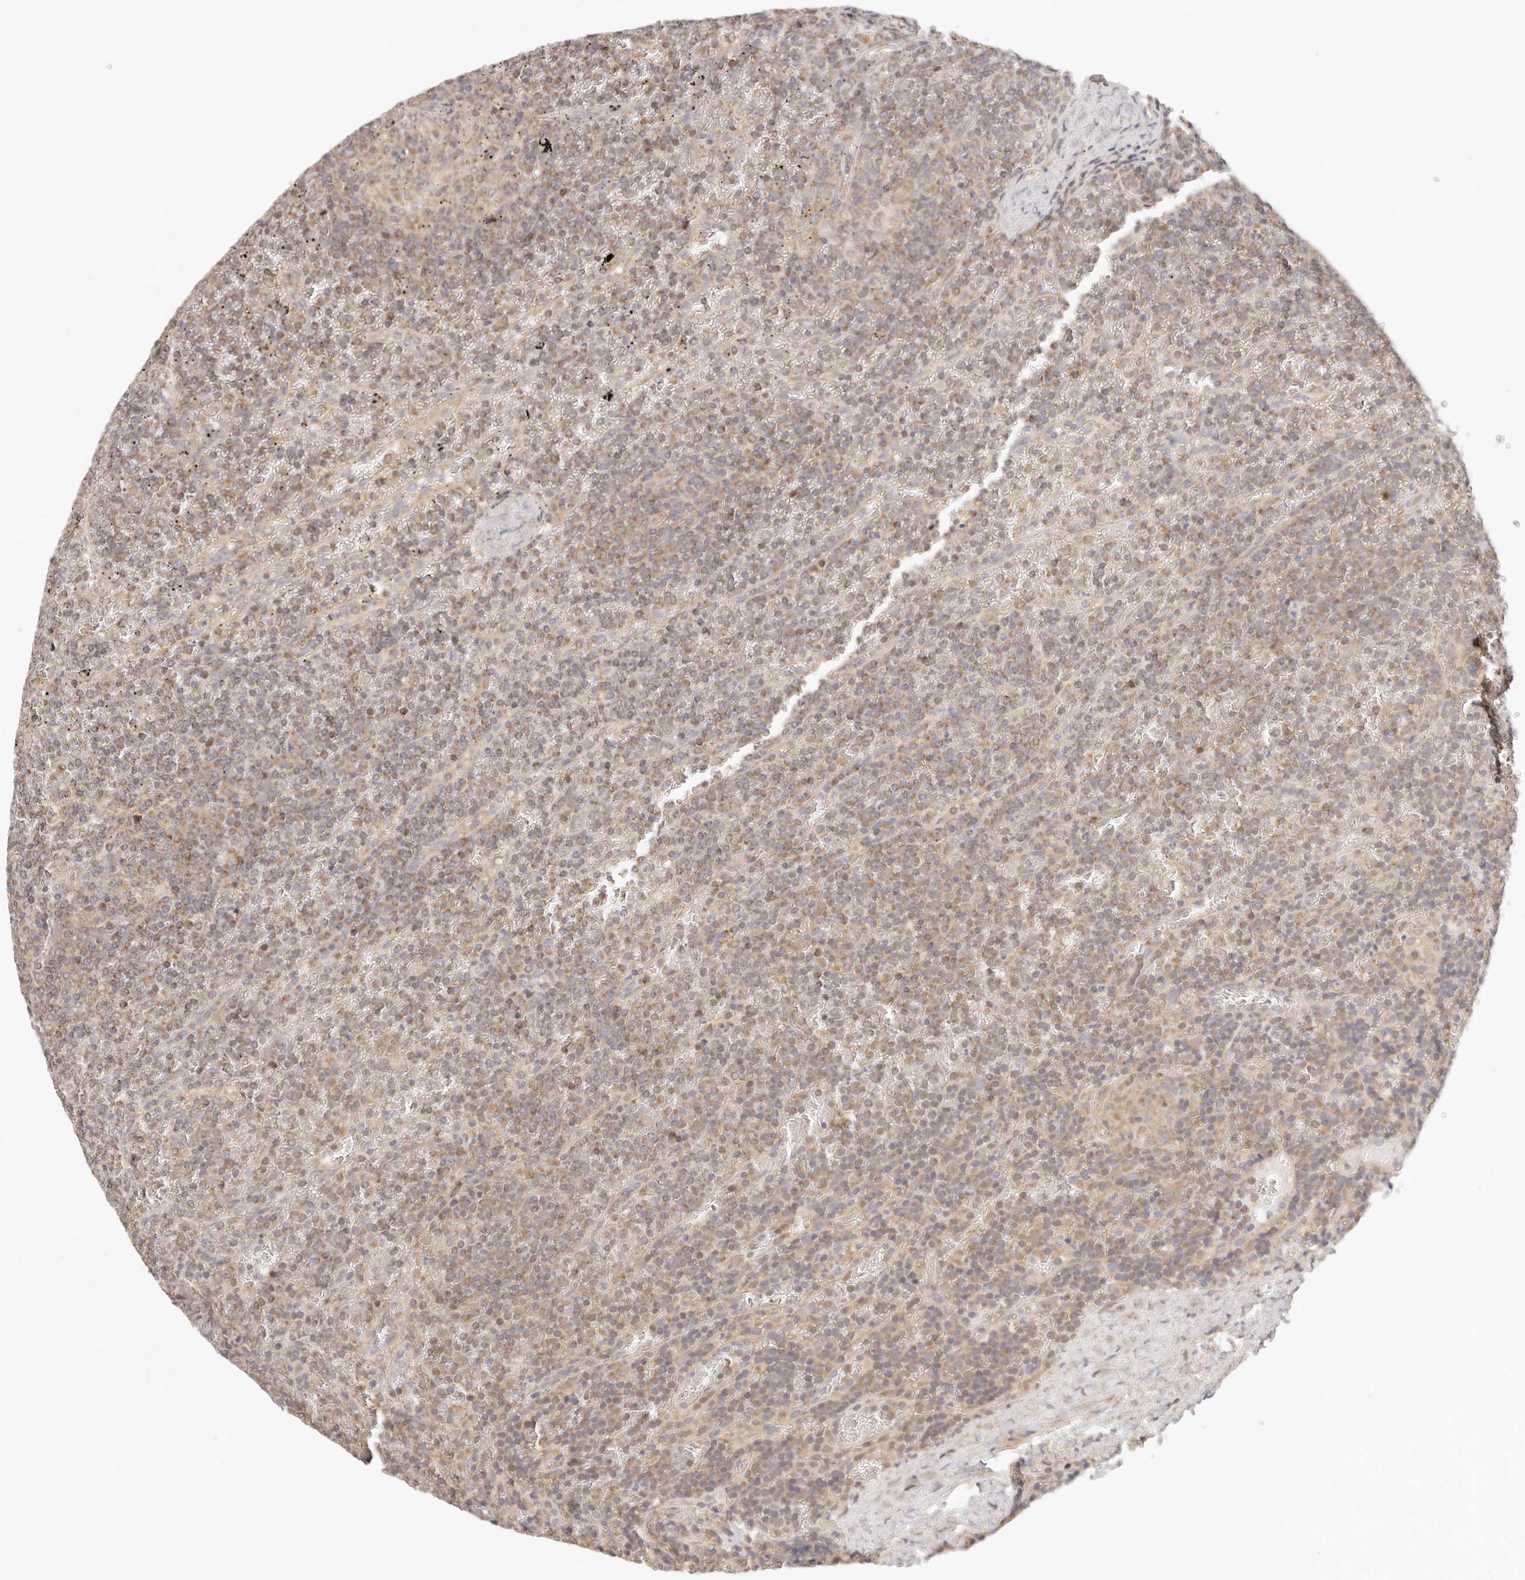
{"staining": {"intensity": "weak", "quantity": ">75%", "location": "cytoplasmic/membranous"}, "tissue": "lymphoma", "cell_type": "Tumor cells", "image_type": "cancer", "snomed": [{"axis": "morphology", "description": "Malignant lymphoma, non-Hodgkin's type, Low grade"}, {"axis": "topography", "description": "Spleen"}], "caption": "Low-grade malignant lymphoma, non-Hodgkin's type was stained to show a protein in brown. There is low levels of weak cytoplasmic/membranous staining in about >75% of tumor cells.", "gene": "KCMF1", "patient": {"sex": "female", "age": 19}}